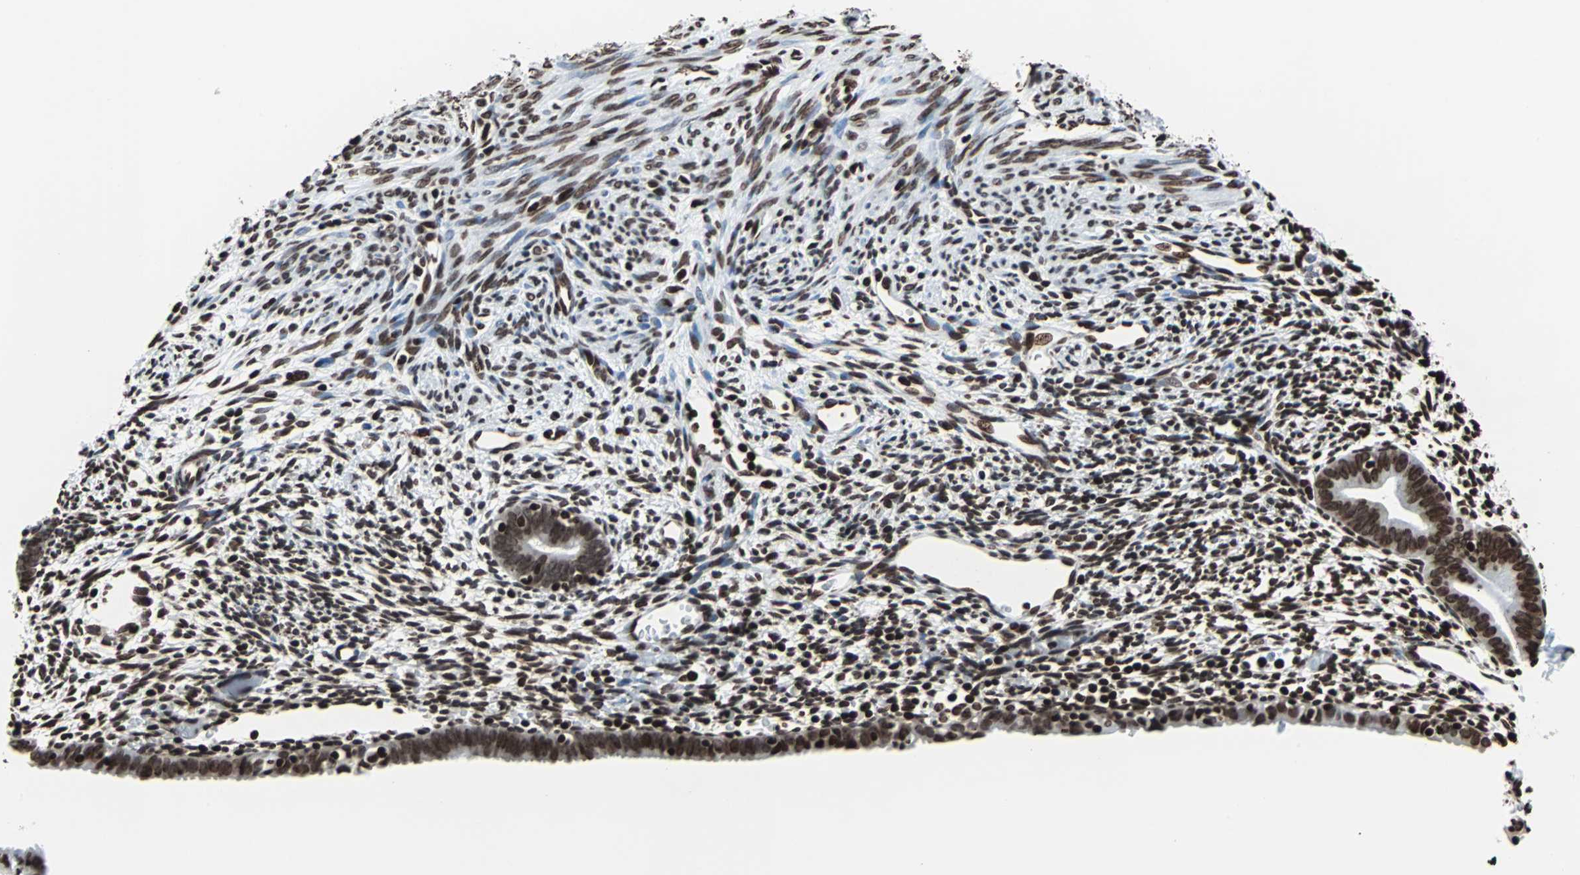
{"staining": {"intensity": "strong", "quantity": ">75%", "location": "nuclear"}, "tissue": "endometrium", "cell_type": "Cells in endometrial stroma", "image_type": "normal", "snomed": [{"axis": "morphology", "description": "Normal tissue, NOS"}, {"axis": "morphology", "description": "Atrophy, NOS"}, {"axis": "topography", "description": "Uterus"}, {"axis": "topography", "description": "Endometrium"}], "caption": "Protein staining demonstrates strong nuclear positivity in about >75% of cells in endometrial stroma in unremarkable endometrium.", "gene": "H2BC18", "patient": {"sex": "female", "age": 68}}